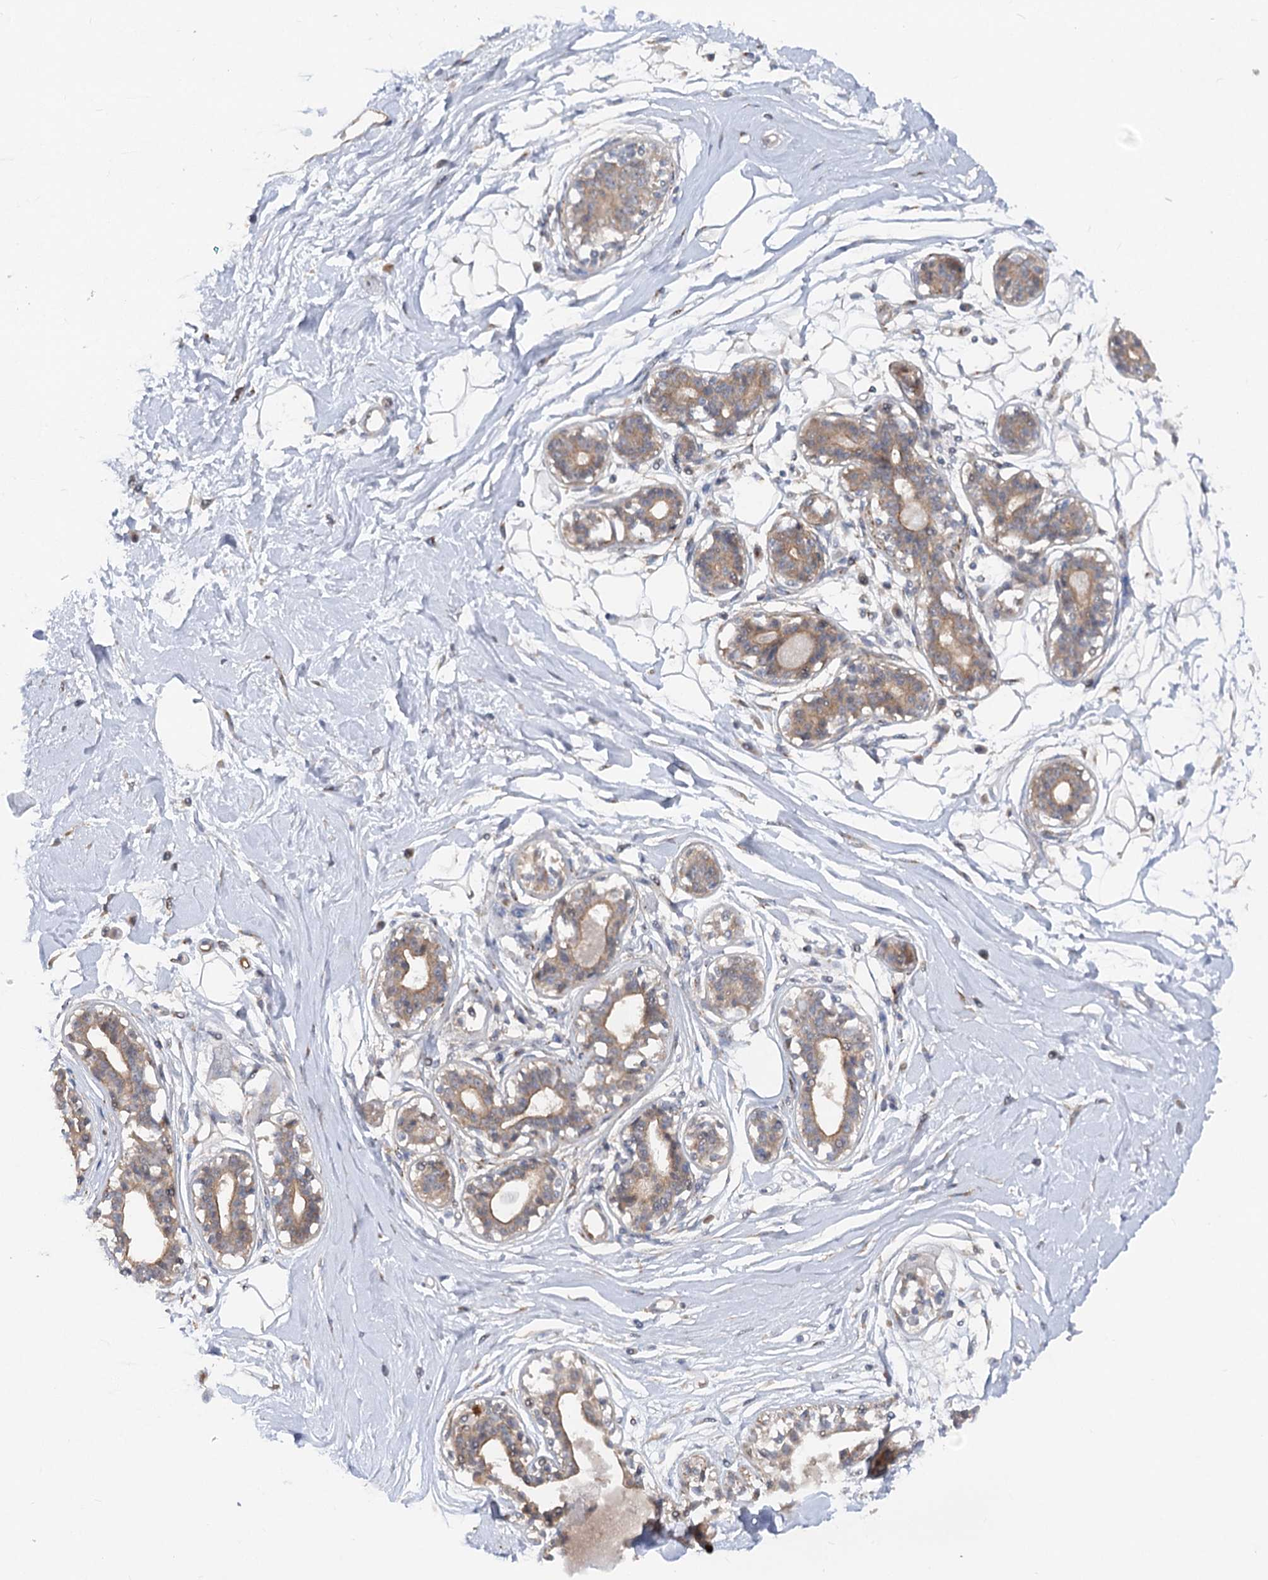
{"staining": {"intensity": "negative", "quantity": "none", "location": "none"}, "tissue": "breast", "cell_type": "Adipocytes", "image_type": "normal", "snomed": [{"axis": "morphology", "description": "Normal tissue, NOS"}, {"axis": "topography", "description": "Breast"}], "caption": "This image is of unremarkable breast stained with immunohistochemistry (IHC) to label a protein in brown with the nuclei are counter-stained blue. There is no positivity in adipocytes. (Brightfield microscopy of DAB immunohistochemistry (IHC) at high magnification).", "gene": "FGF19", "patient": {"sex": "female", "age": 45}}